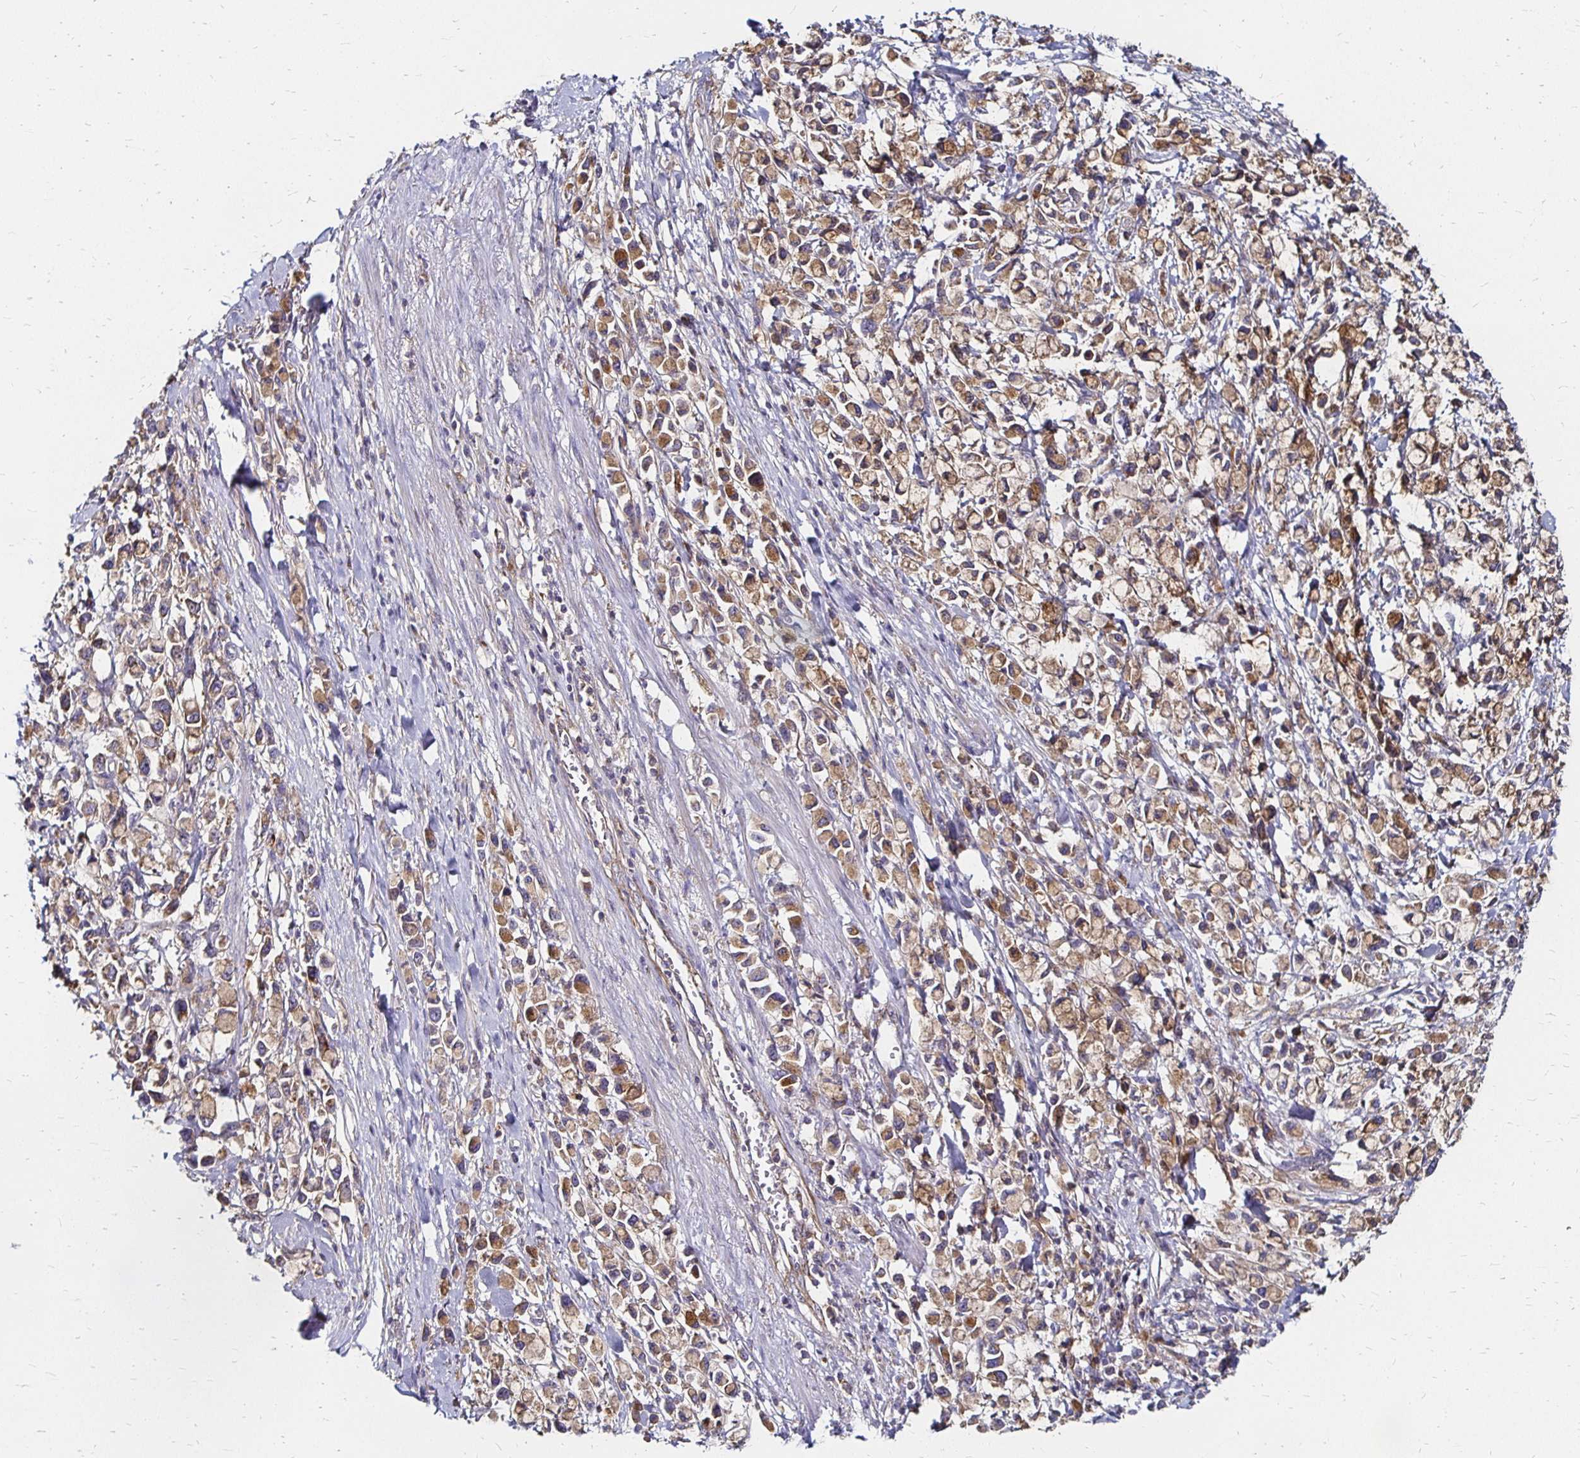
{"staining": {"intensity": "moderate", "quantity": ">75%", "location": "cytoplasmic/membranous"}, "tissue": "stomach cancer", "cell_type": "Tumor cells", "image_type": "cancer", "snomed": [{"axis": "morphology", "description": "Adenocarcinoma, NOS"}, {"axis": "topography", "description": "Stomach"}], "caption": "Immunohistochemistry (DAB) staining of human stomach cancer exhibits moderate cytoplasmic/membranous protein expression in about >75% of tumor cells.", "gene": "NCSTN", "patient": {"sex": "female", "age": 81}}